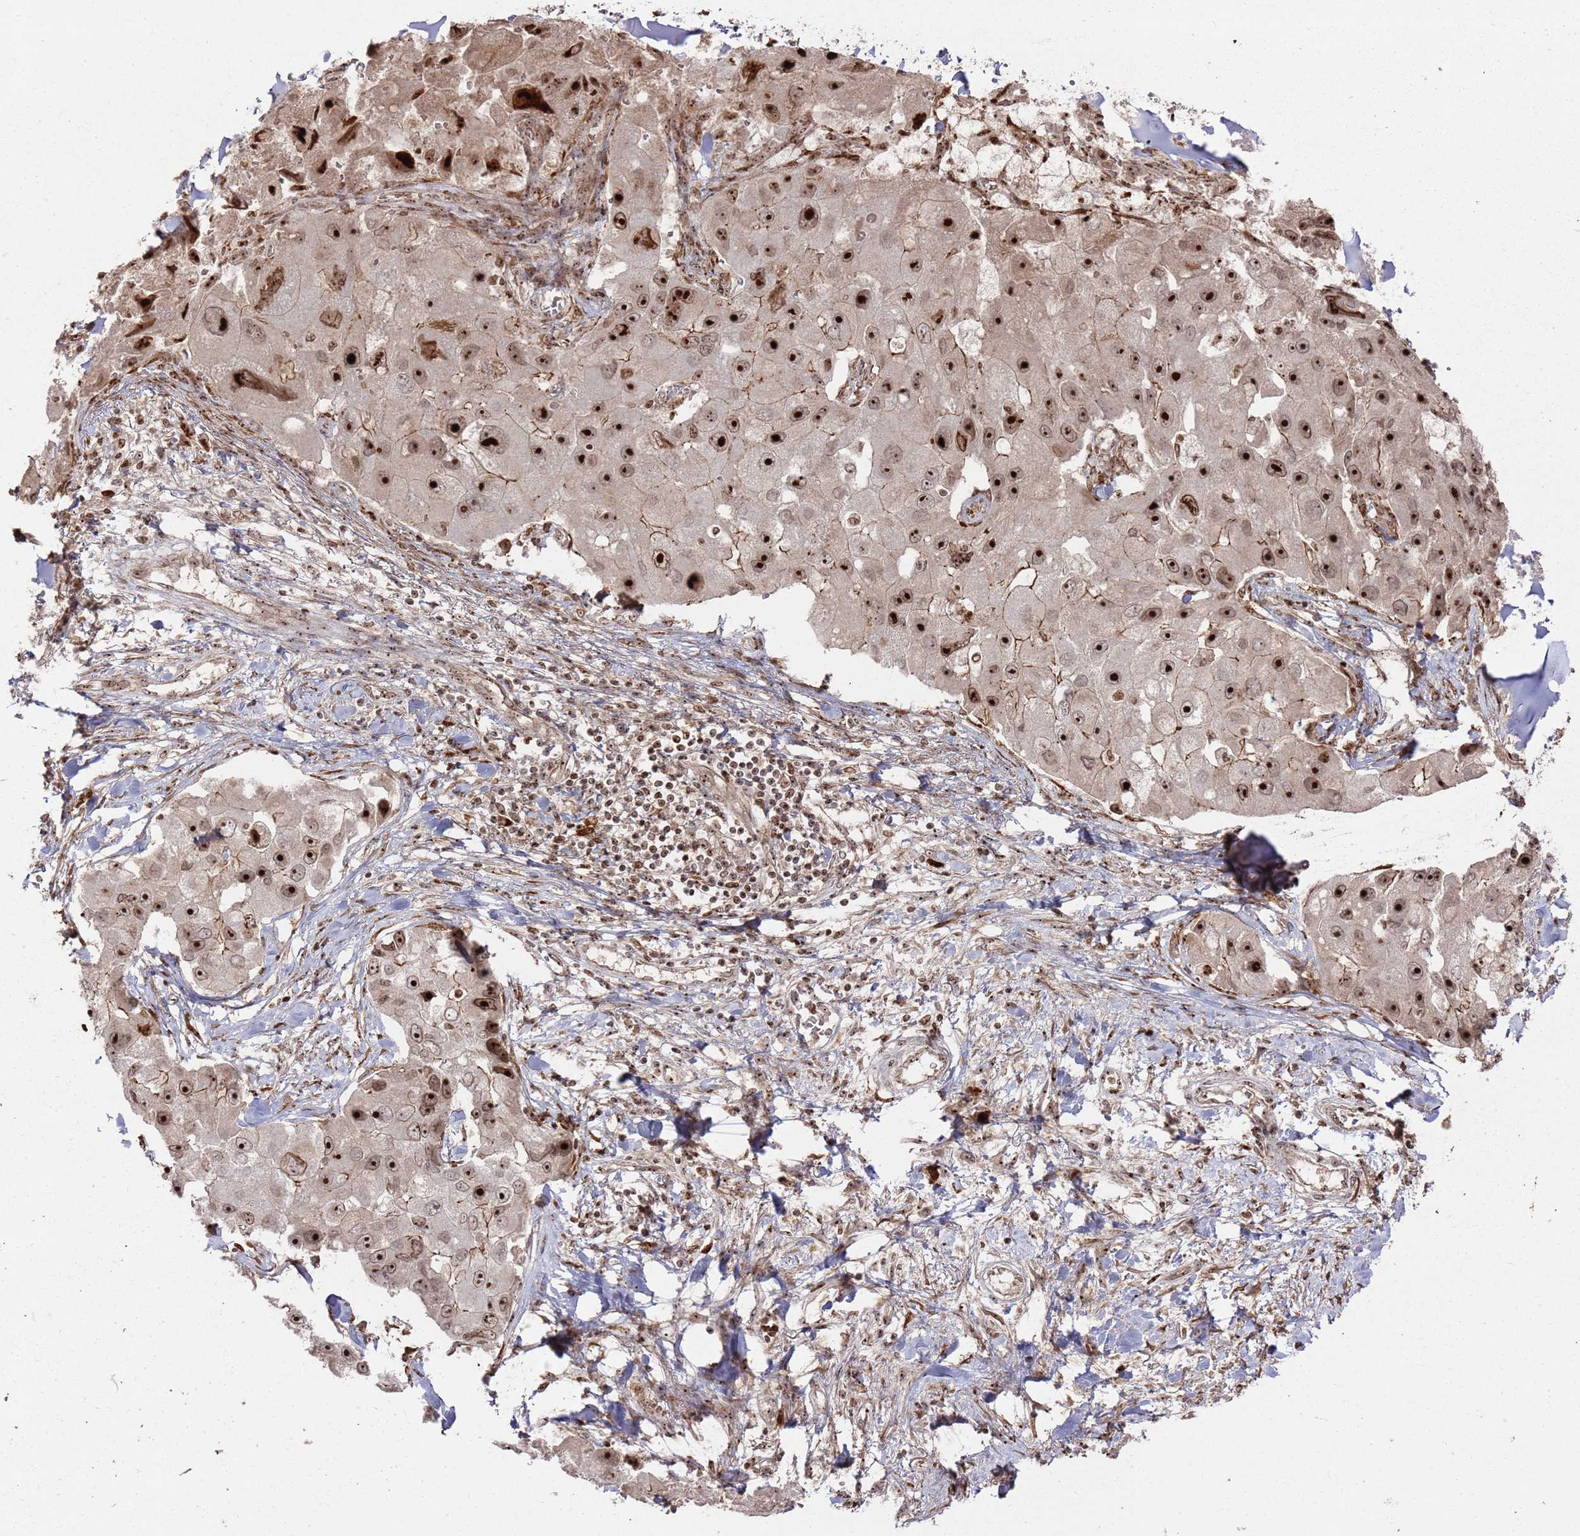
{"staining": {"intensity": "strong", "quantity": ">75%", "location": "nuclear"}, "tissue": "lung cancer", "cell_type": "Tumor cells", "image_type": "cancer", "snomed": [{"axis": "morphology", "description": "Adenocarcinoma, NOS"}, {"axis": "topography", "description": "Lung"}], "caption": "This photomicrograph reveals IHC staining of human lung cancer, with high strong nuclear staining in approximately >75% of tumor cells.", "gene": "UTP11", "patient": {"sex": "female", "age": 54}}